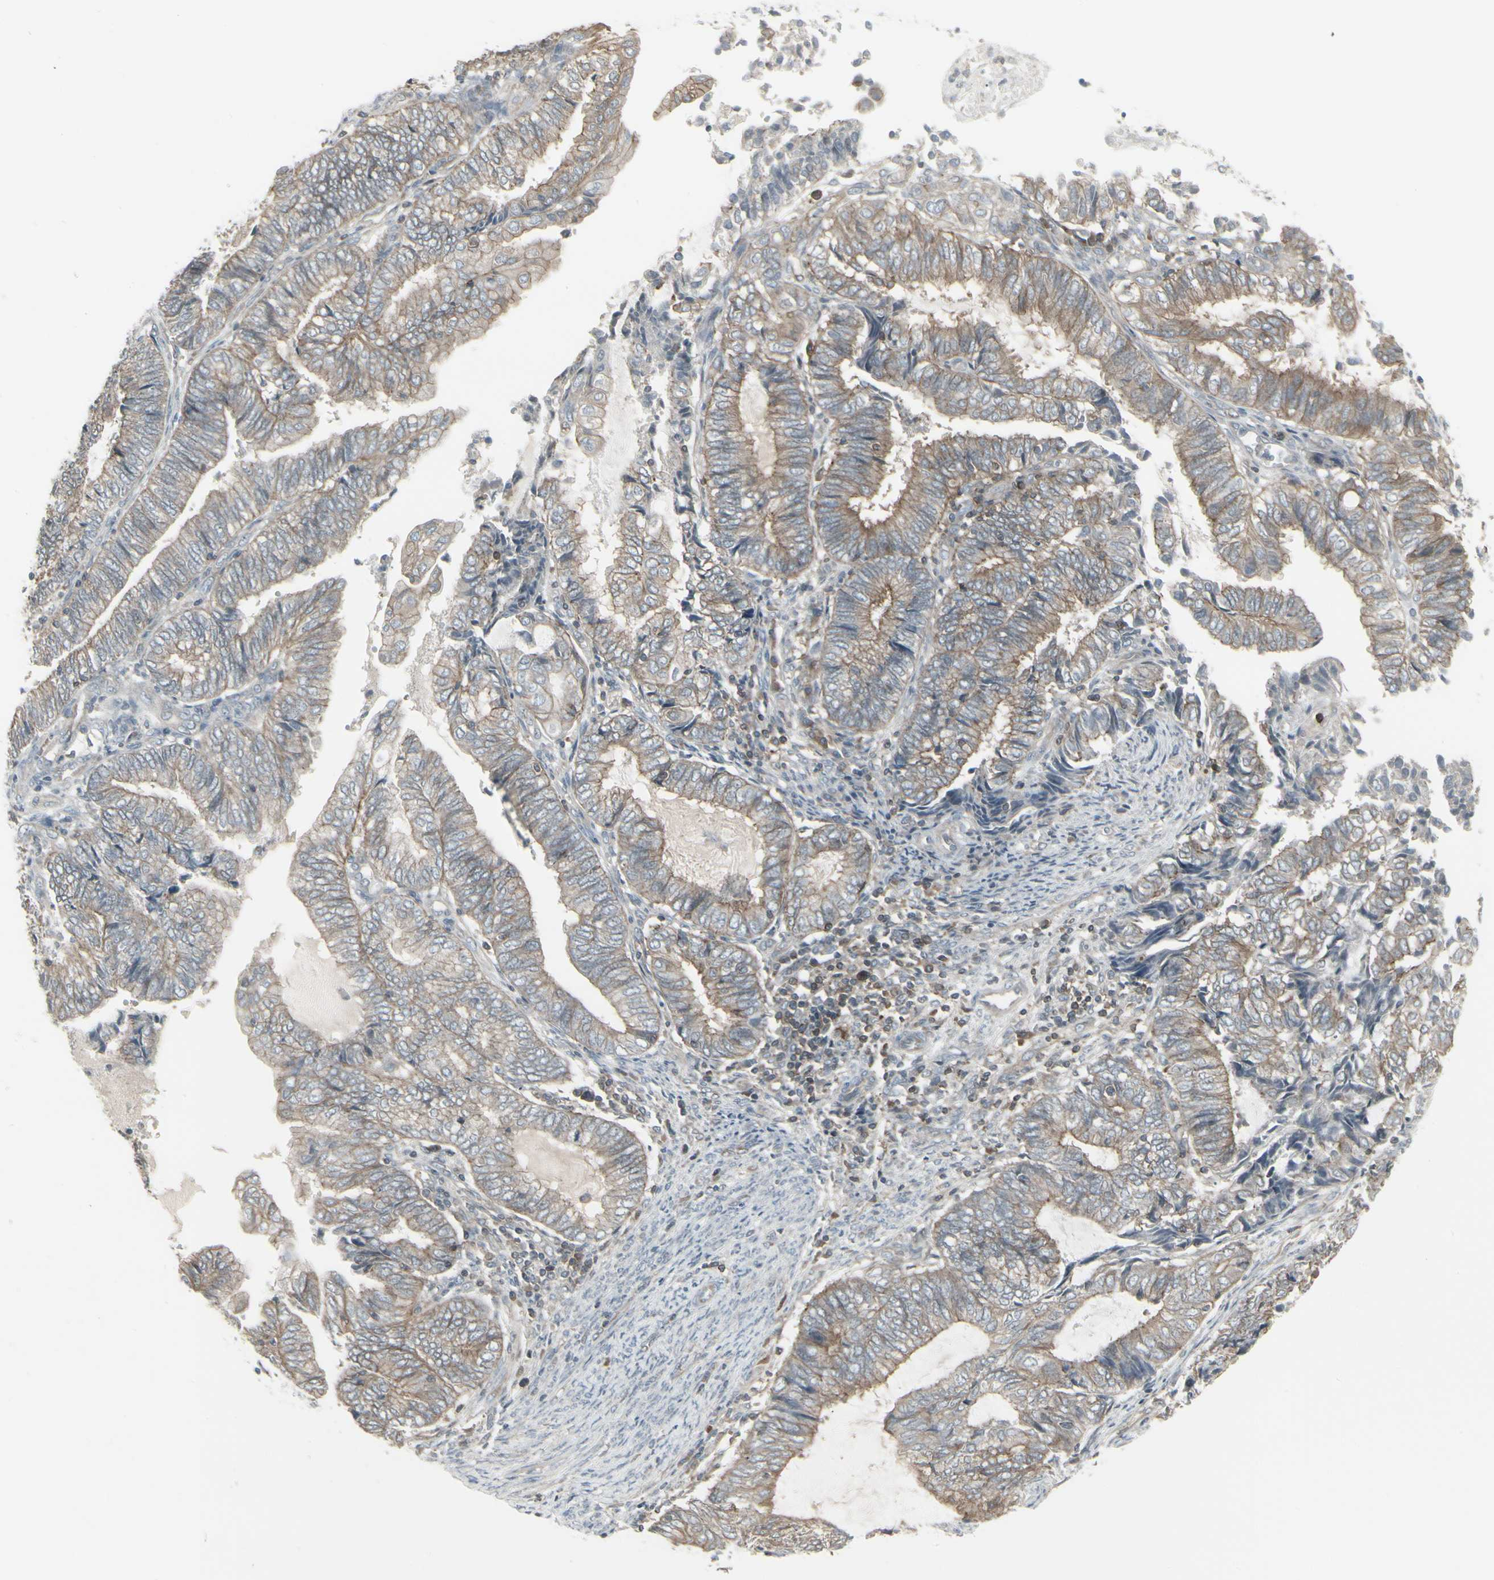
{"staining": {"intensity": "weak", "quantity": ">75%", "location": "cytoplasmic/membranous"}, "tissue": "endometrial cancer", "cell_type": "Tumor cells", "image_type": "cancer", "snomed": [{"axis": "morphology", "description": "Adenocarcinoma, NOS"}, {"axis": "topography", "description": "Uterus"}, {"axis": "topography", "description": "Endometrium"}], "caption": "An image of adenocarcinoma (endometrial) stained for a protein reveals weak cytoplasmic/membranous brown staining in tumor cells. (DAB (3,3'-diaminobenzidine) IHC with brightfield microscopy, high magnification).", "gene": "EPS15", "patient": {"sex": "female", "age": 70}}